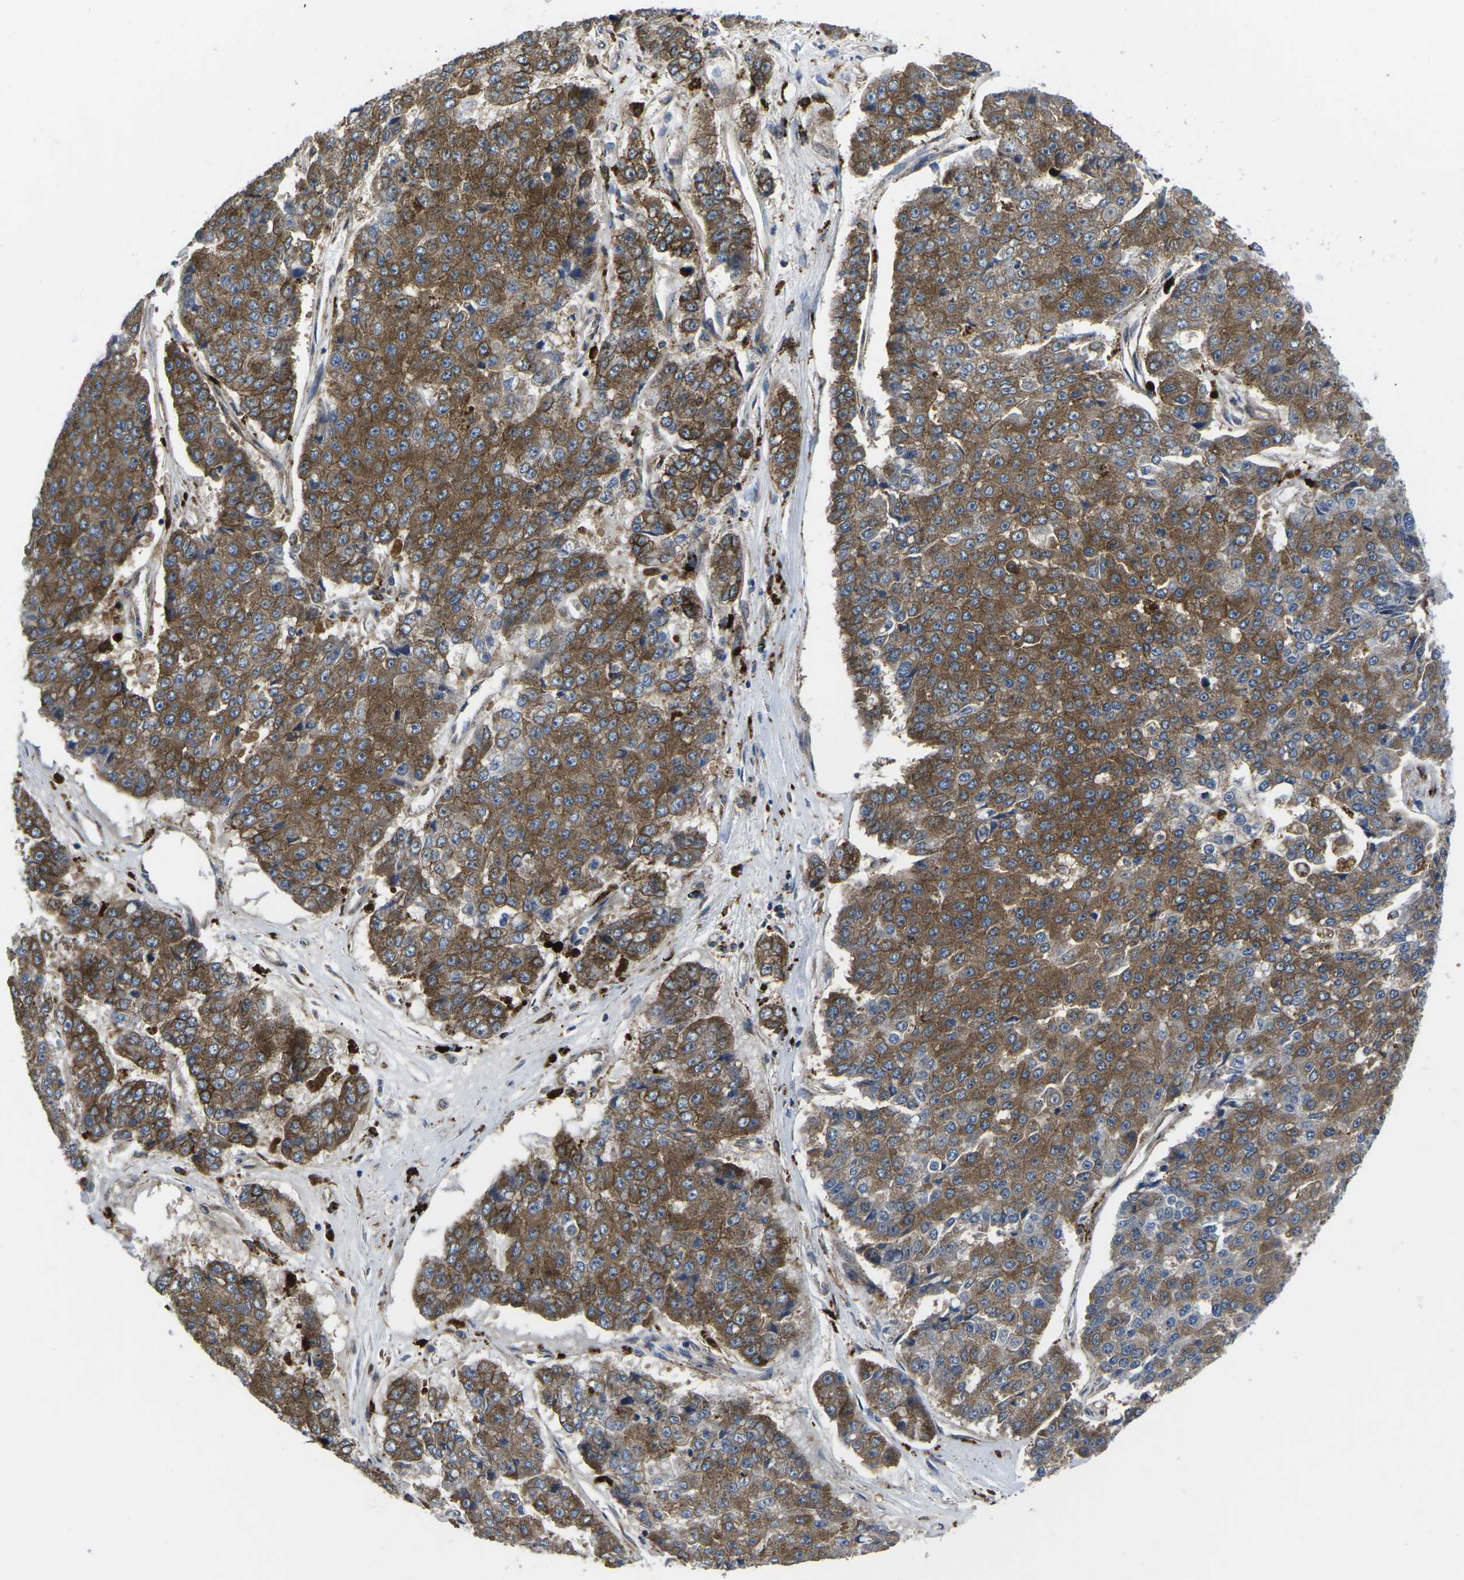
{"staining": {"intensity": "strong", "quantity": ">75%", "location": "cytoplasmic/membranous"}, "tissue": "pancreatic cancer", "cell_type": "Tumor cells", "image_type": "cancer", "snomed": [{"axis": "morphology", "description": "Adenocarcinoma, NOS"}, {"axis": "topography", "description": "Pancreas"}], "caption": "IHC of human pancreatic cancer (adenocarcinoma) demonstrates high levels of strong cytoplasmic/membranous expression in approximately >75% of tumor cells.", "gene": "DLG1", "patient": {"sex": "male", "age": 50}}